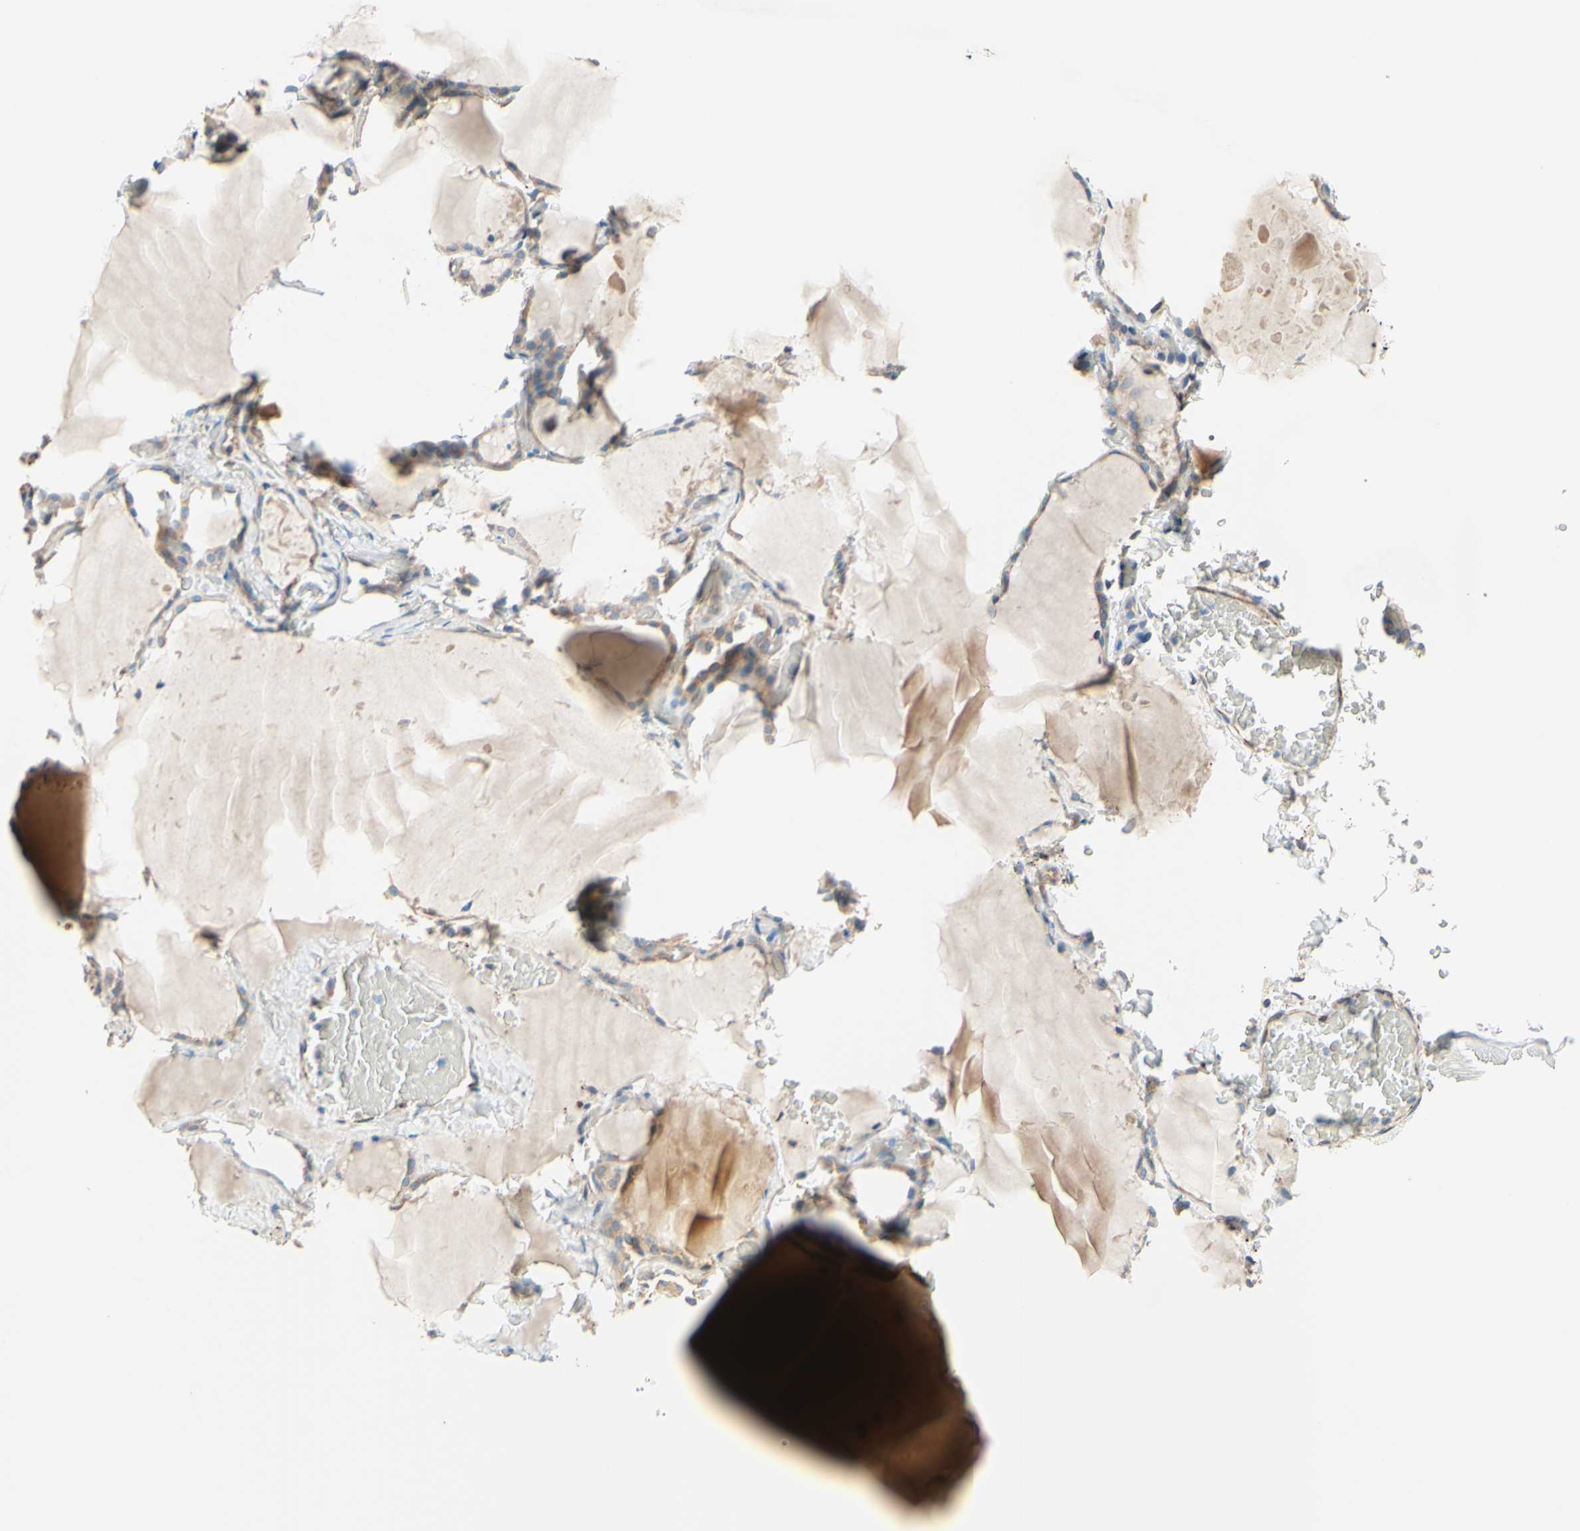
{"staining": {"intensity": "weak", "quantity": ">75%", "location": "cytoplasmic/membranous"}, "tissue": "thyroid gland", "cell_type": "Glandular cells", "image_type": "normal", "snomed": [{"axis": "morphology", "description": "Normal tissue, NOS"}, {"axis": "topography", "description": "Thyroid gland"}], "caption": "High-power microscopy captured an immunohistochemistry (IHC) image of benign thyroid gland, revealing weak cytoplasmic/membranous expression in about >75% of glandular cells.", "gene": "TRAF2", "patient": {"sex": "female", "age": 44}}